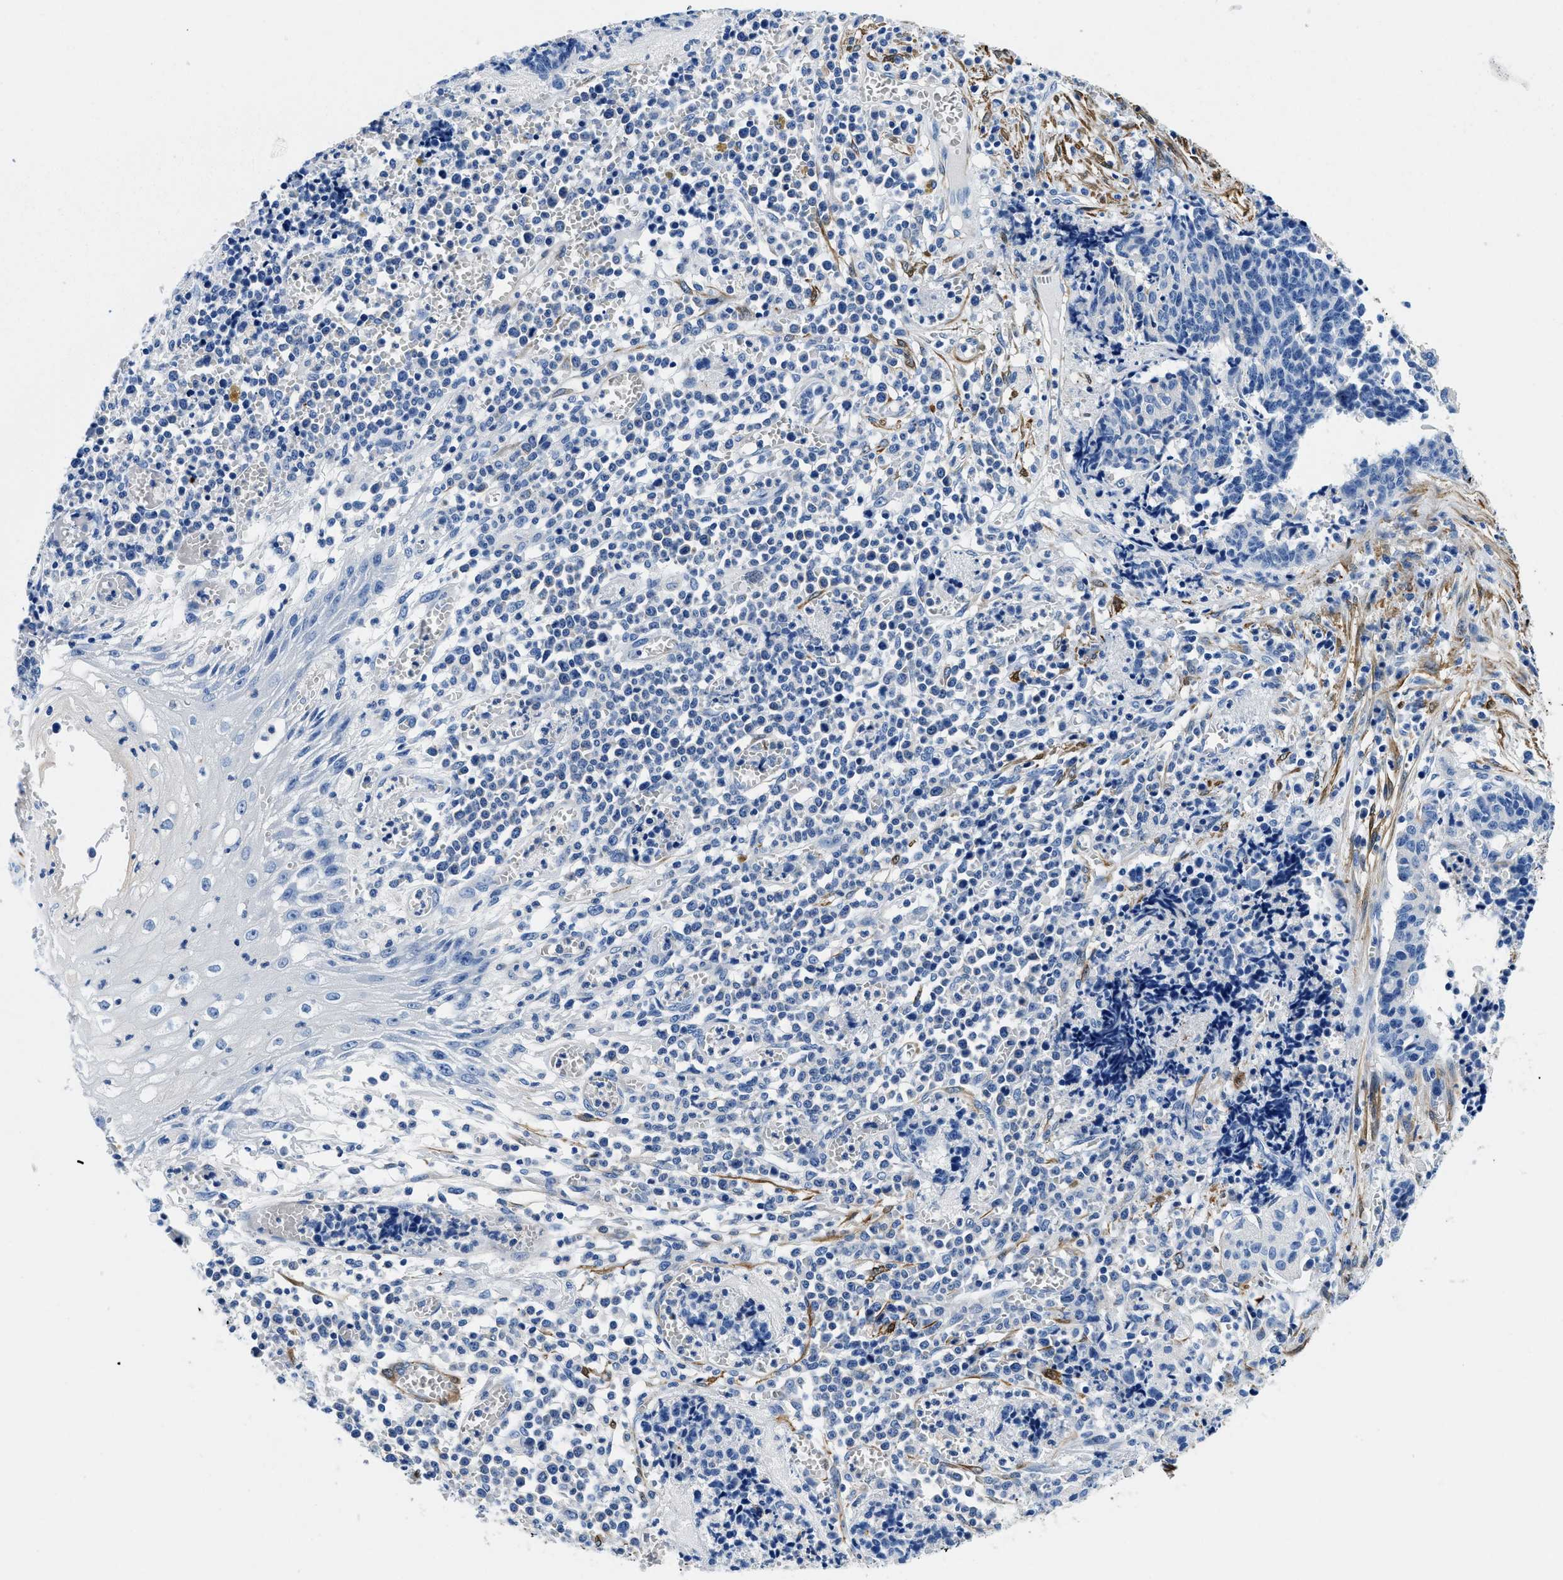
{"staining": {"intensity": "negative", "quantity": "none", "location": "none"}, "tissue": "cervical cancer", "cell_type": "Tumor cells", "image_type": "cancer", "snomed": [{"axis": "morphology", "description": "Squamous cell carcinoma, NOS"}, {"axis": "topography", "description": "Cervix"}], "caption": "Immunohistochemistry image of neoplastic tissue: human cervical cancer stained with DAB demonstrates no significant protein expression in tumor cells.", "gene": "TEX261", "patient": {"sex": "female", "age": 35}}